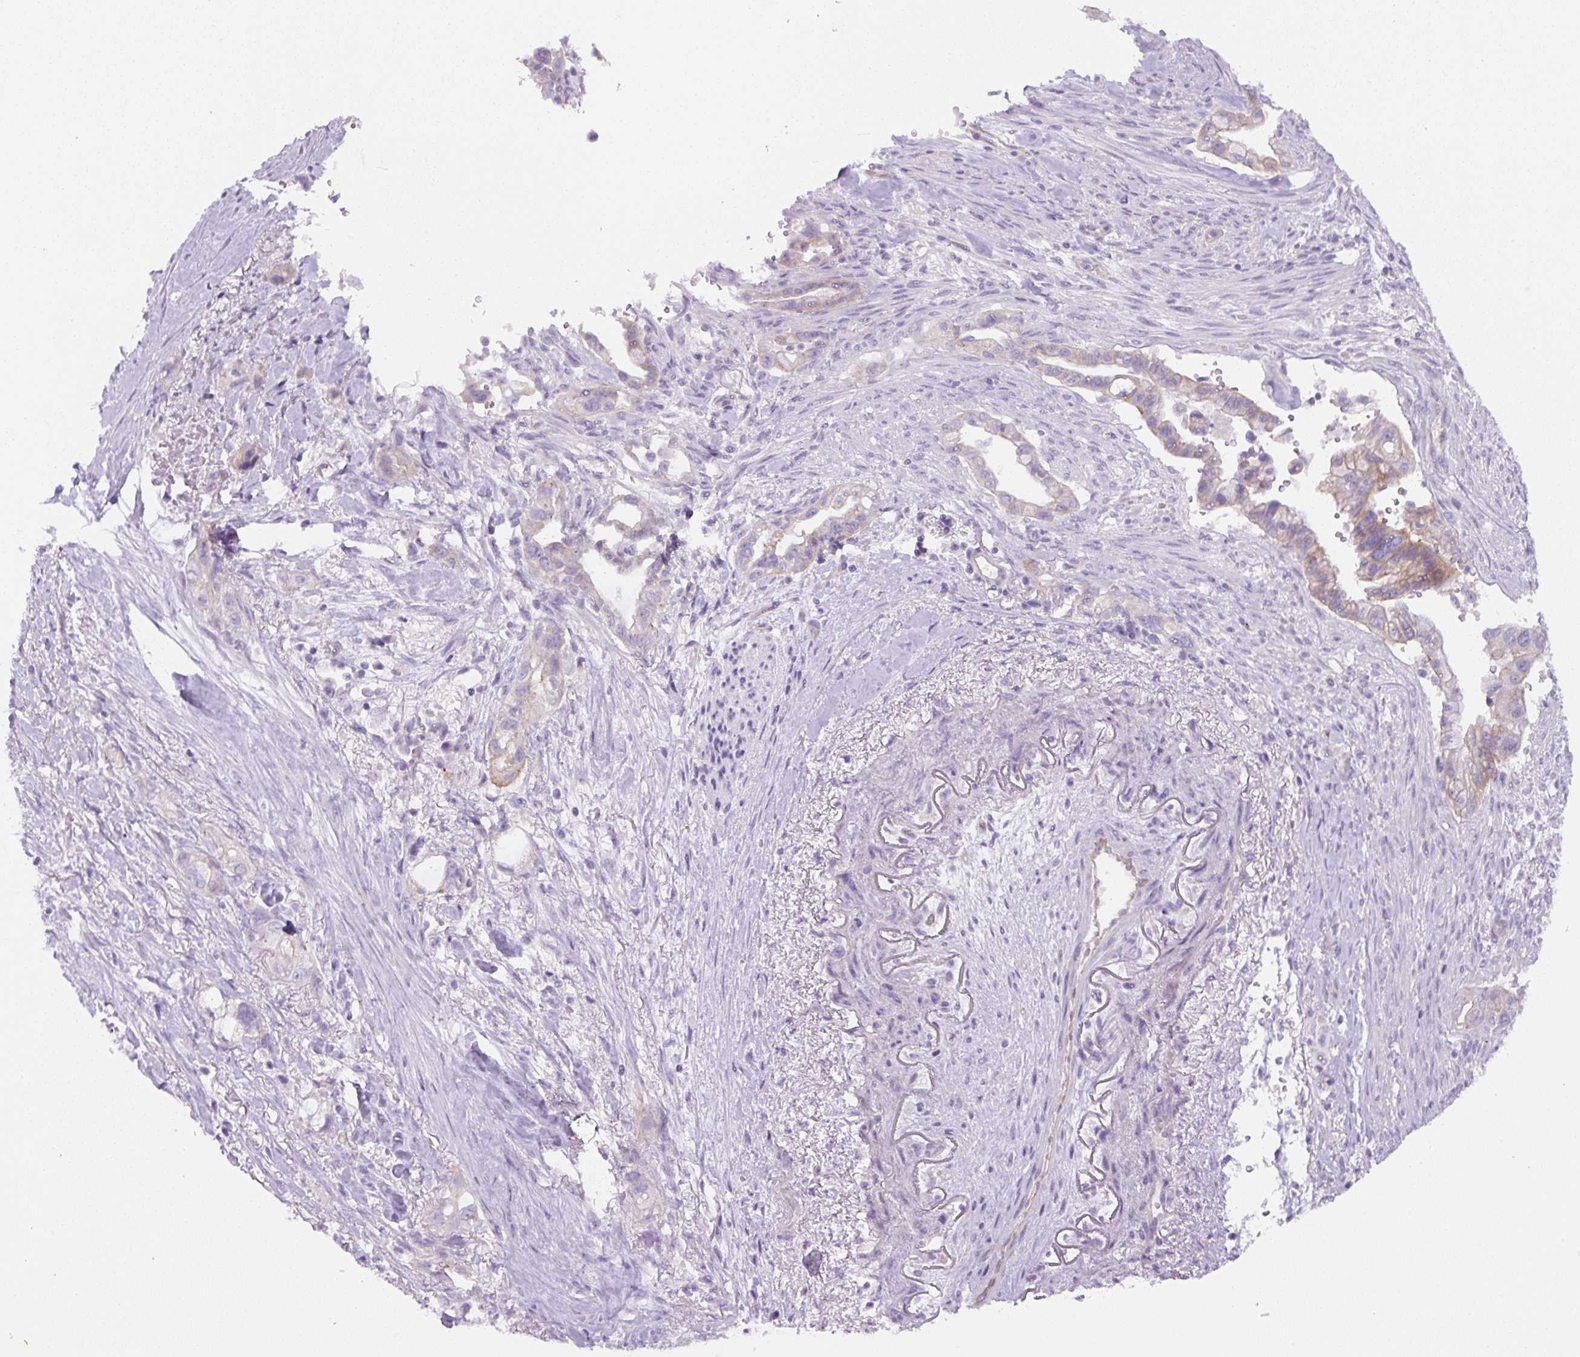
{"staining": {"intensity": "weak", "quantity": "25%-75%", "location": "cytoplasmic/membranous"}, "tissue": "pancreatic cancer", "cell_type": "Tumor cells", "image_type": "cancer", "snomed": [{"axis": "morphology", "description": "Adenocarcinoma, NOS"}, {"axis": "topography", "description": "Pancreas"}], "caption": "Pancreatic cancer stained with a brown dye exhibits weak cytoplasmic/membranous positive staining in about 25%-75% of tumor cells.", "gene": "ADAMTS19", "patient": {"sex": "male", "age": 44}}